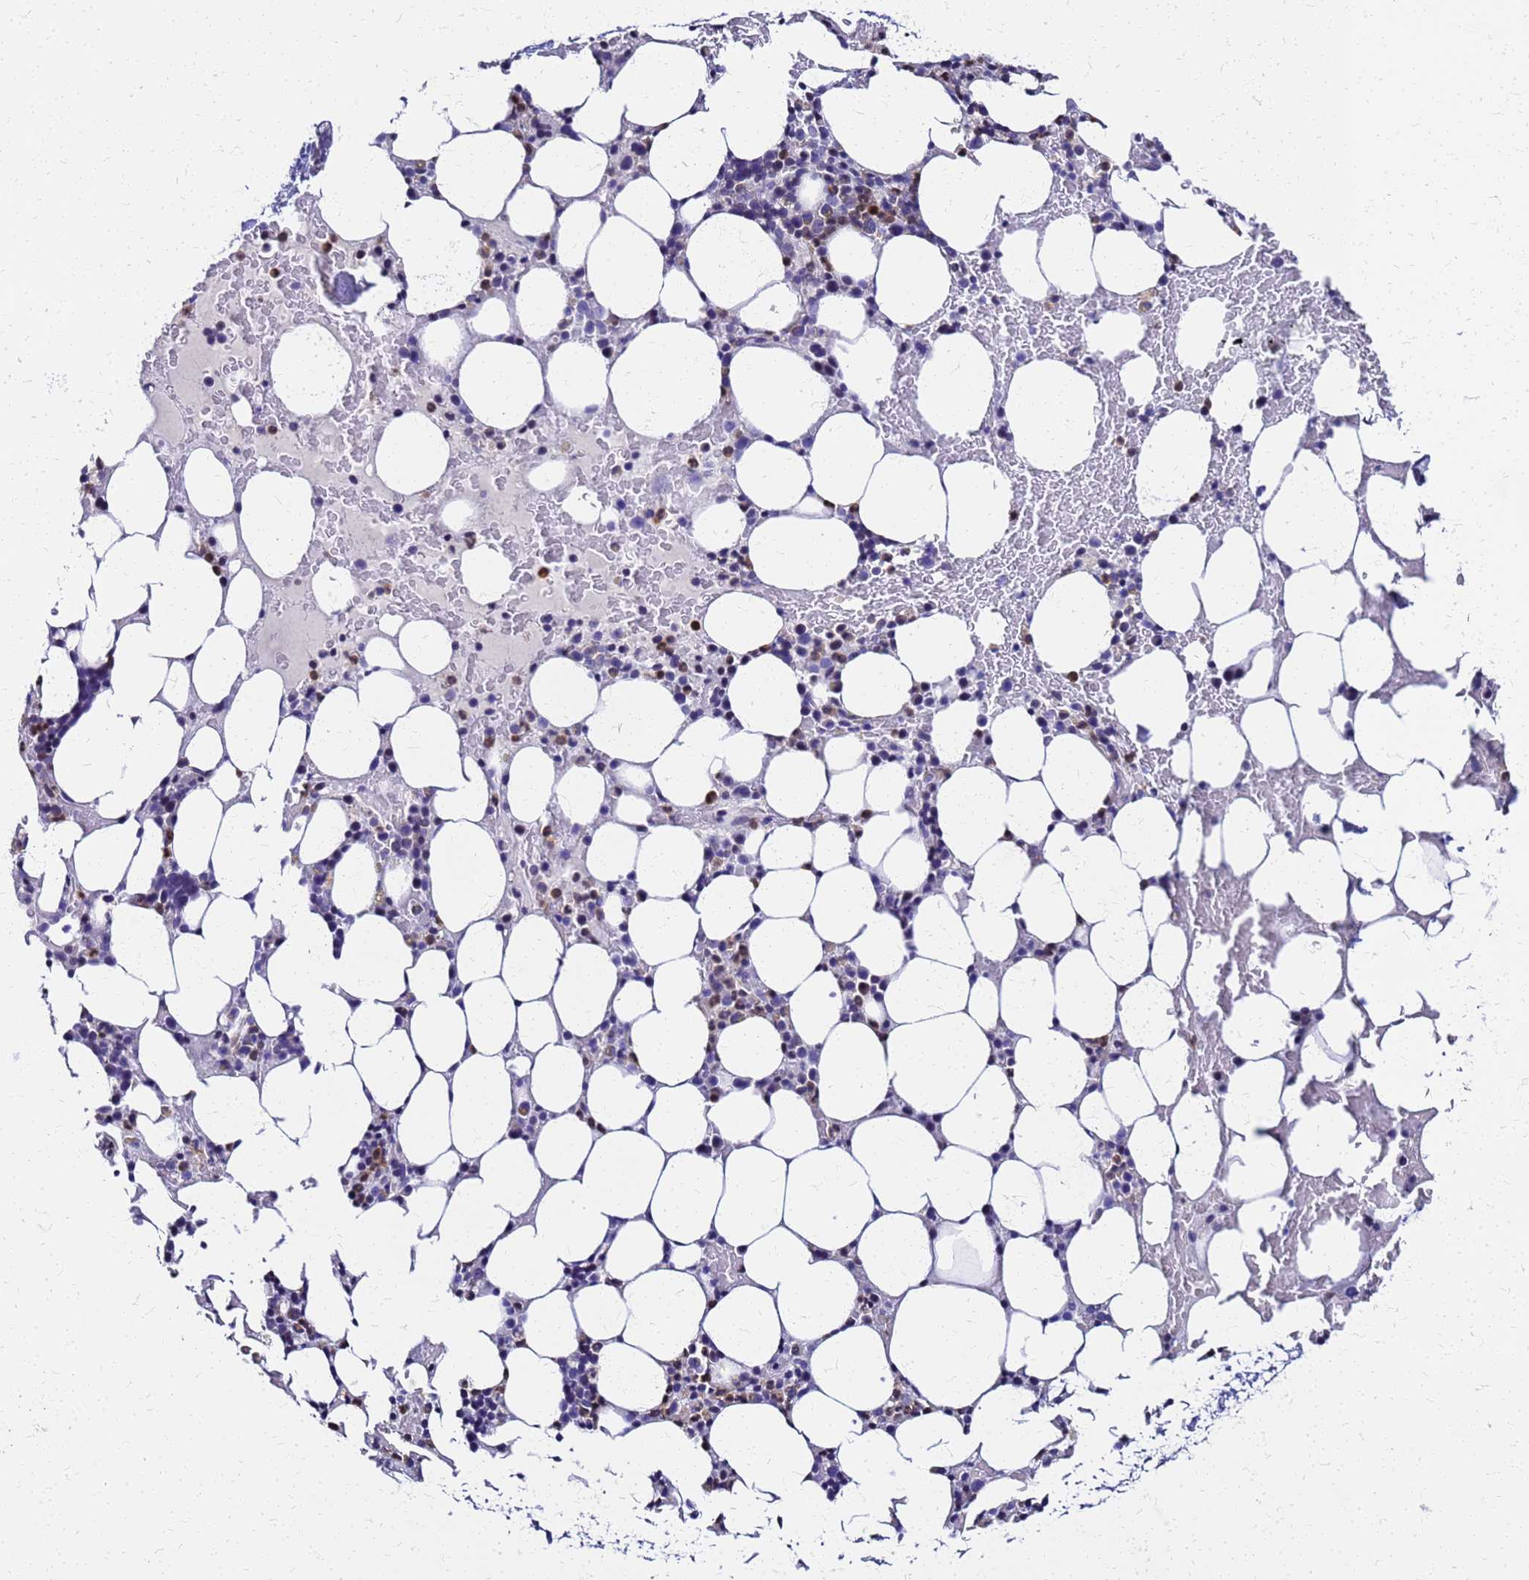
{"staining": {"intensity": "moderate", "quantity": "<25%", "location": "cytoplasmic/membranous"}, "tissue": "bone marrow", "cell_type": "Hematopoietic cells", "image_type": "normal", "snomed": [{"axis": "morphology", "description": "Normal tissue, NOS"}, {"axis": "topography", "description": "Bone marrow"}], "caption": "IHC (DAB (3,3'-diaminobenzidine)) staining of normal human bone marrow exhibits moderate cytoplasmic/membranous protein expression in approximately <25% of hematopoietic cells.", "gene": "SMIM21", "patient": {"sex": "male", "age": 78}}